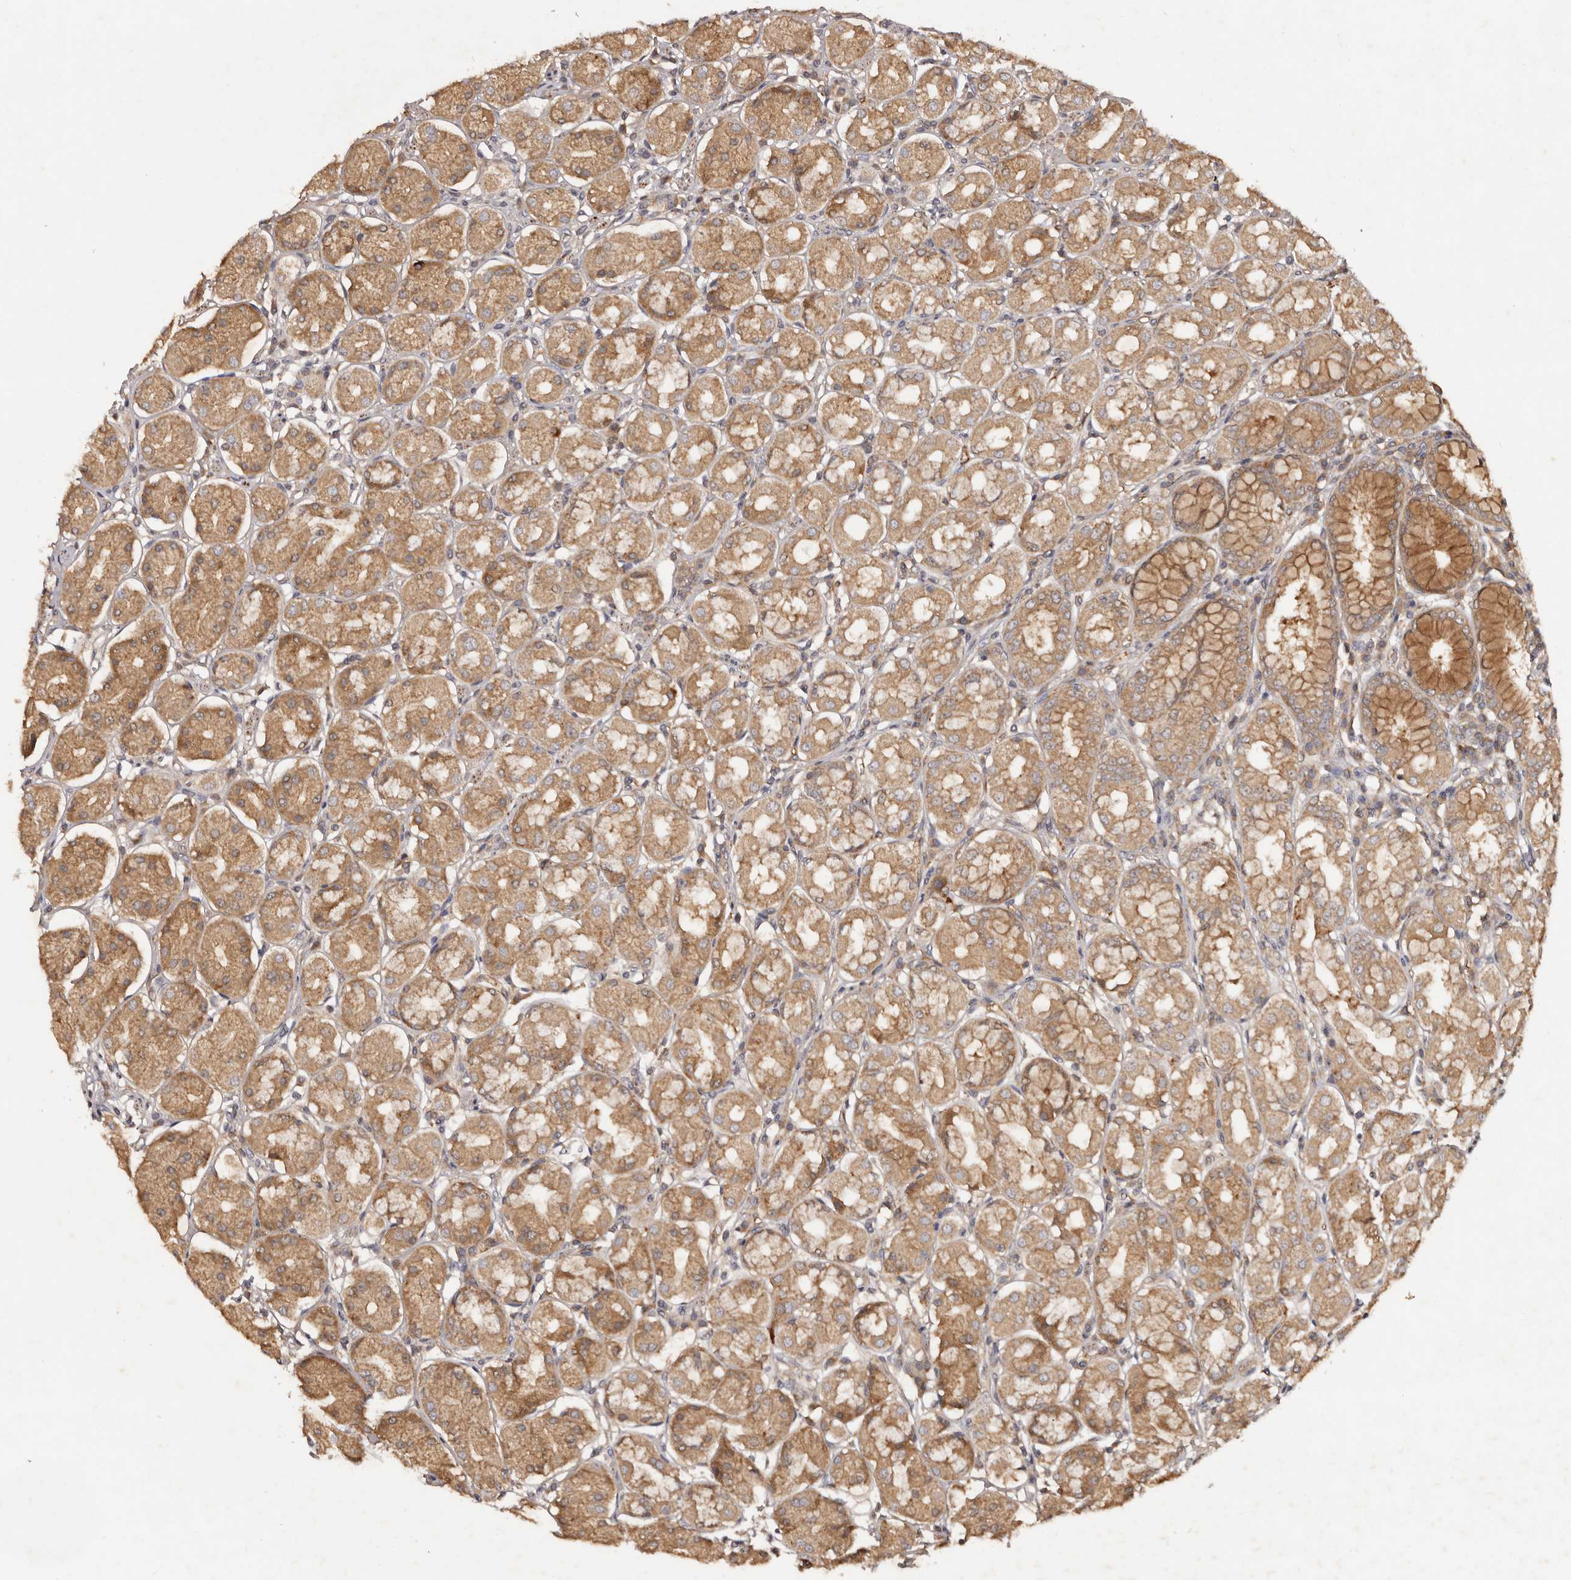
{"staining": {"intensity": "moderate", "quantity": ">75%", "location": "cytoplasmic/membranous"}, "tissue": "stomach", "cell_type": "Glandular cells", "image_type": "normal", "snomed": [{"axis": "morphology", "description": "Normal tissue, NOS"}, {"axis": "topography", "description": "Stomach"}, {"axis": "topography", "description": "Stomach, lower"}], "caption": "IHC staining of normal stomach, which displays medium levels of moderate cytoplasmic/membranous expression in approximately >75% of glandular cells indicating moderate cytoplasmic/membranous protein staining. The staining was performed using DAB (brown) for protein detection and nuclei were counterstained in hematoxylin (blue).", "gene": "PKIB", "patient": {"sex": "female", "age": 56}}